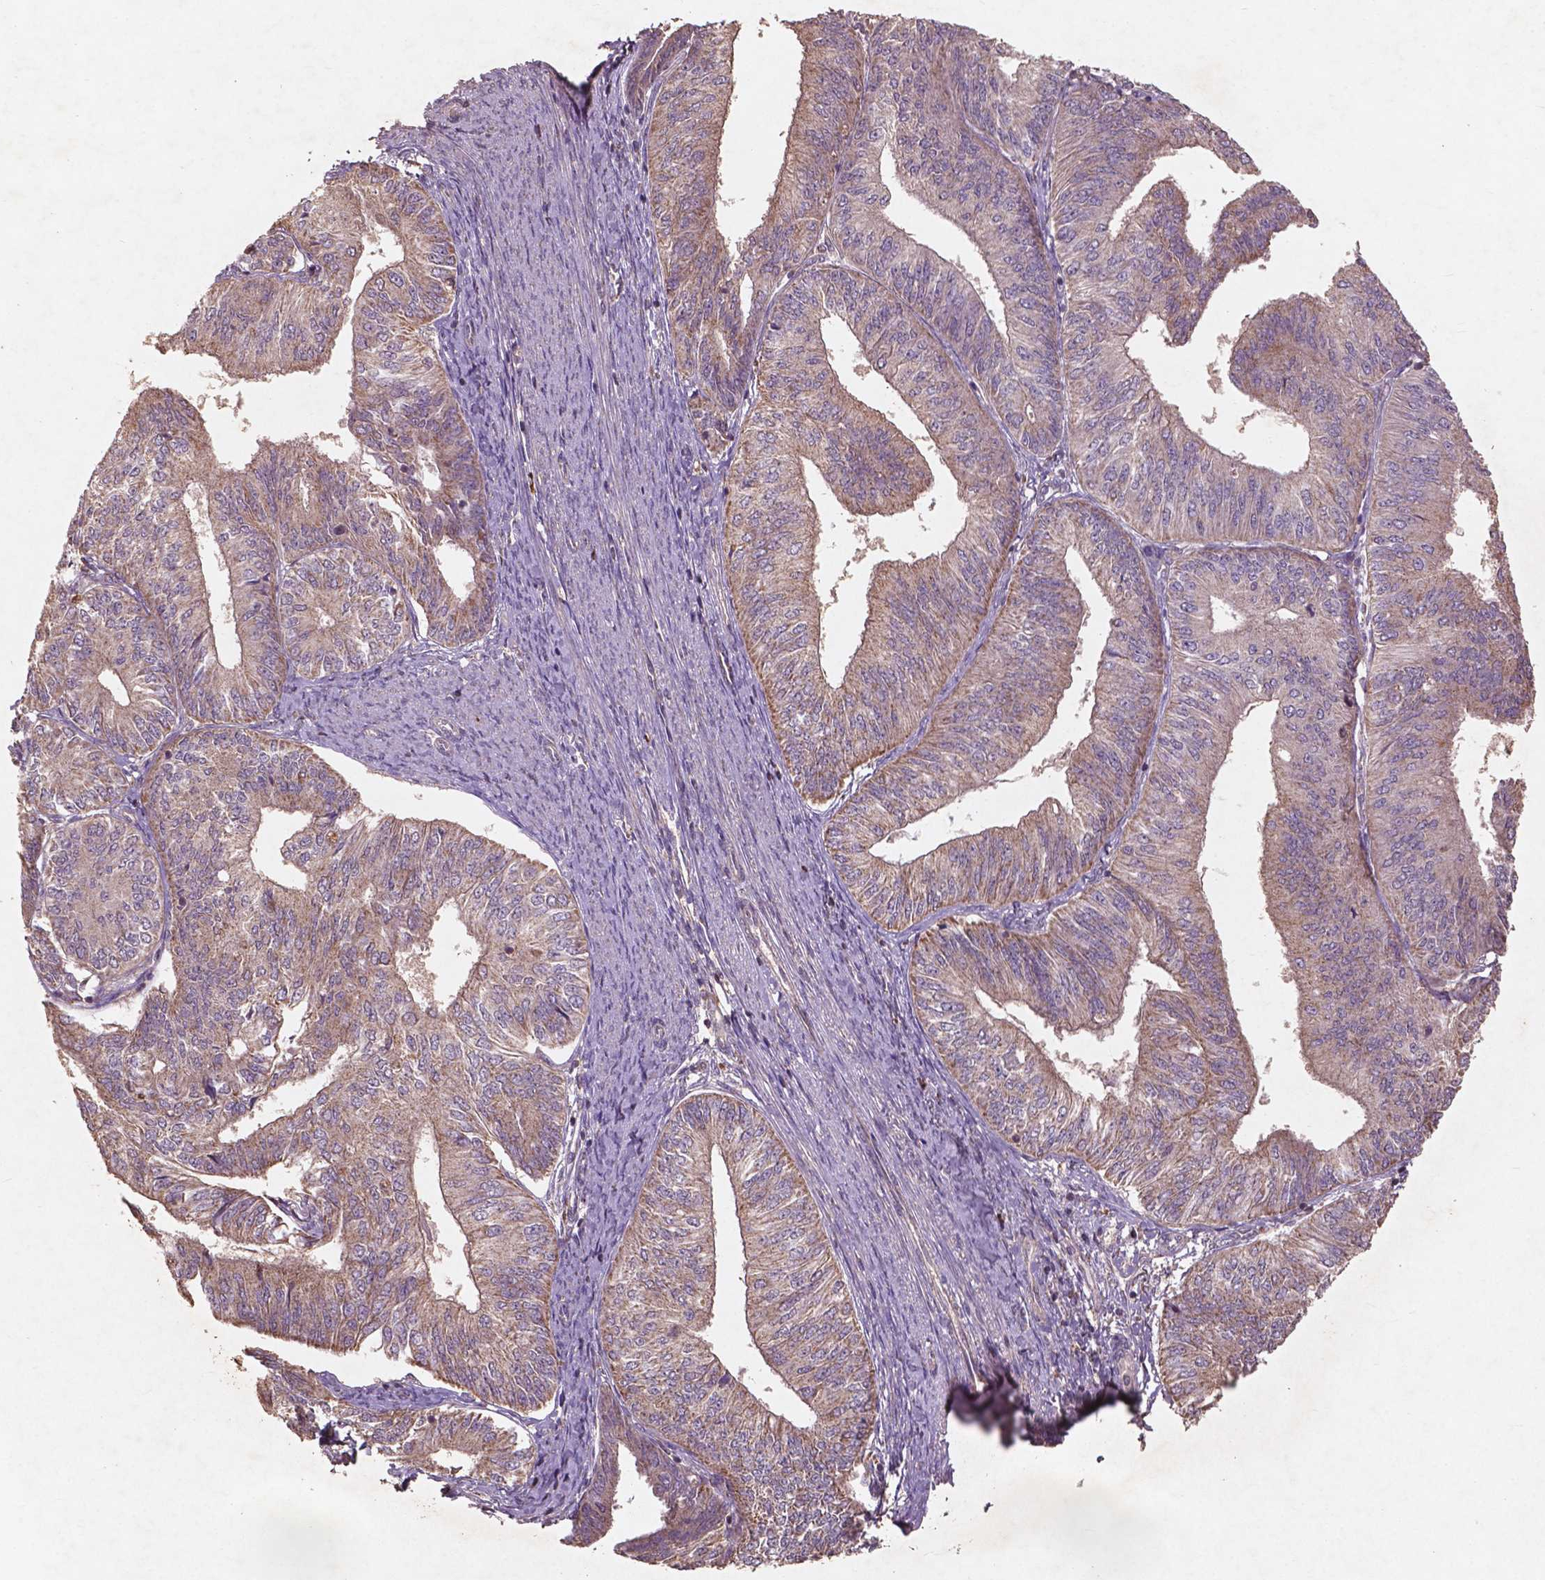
{"staining": {"intensity": "moderate", "quantity": "25%-75%", "location": "cytoplasmic/membranous"}, "tissue": "endometrial cancer", "cell_type": "Tumor cells", "image_type": "cancer", "snomed": [{"axis": "morphology", "description": "Adenocarcinoma, NOS"}, {"axis": "topography", "description": "Endometrium"}], "caption": "DAB (3,3'-diaminobenzidine) immunohistochemical staining of adenocarcinoma (endometrial) exhibits moderate cytoplasmic/membranous protein expression in approximately 25%-75% of tumor cells.", "gene": "ST6GALNAC5", "patient": {"sex": "female", "age": 58}}